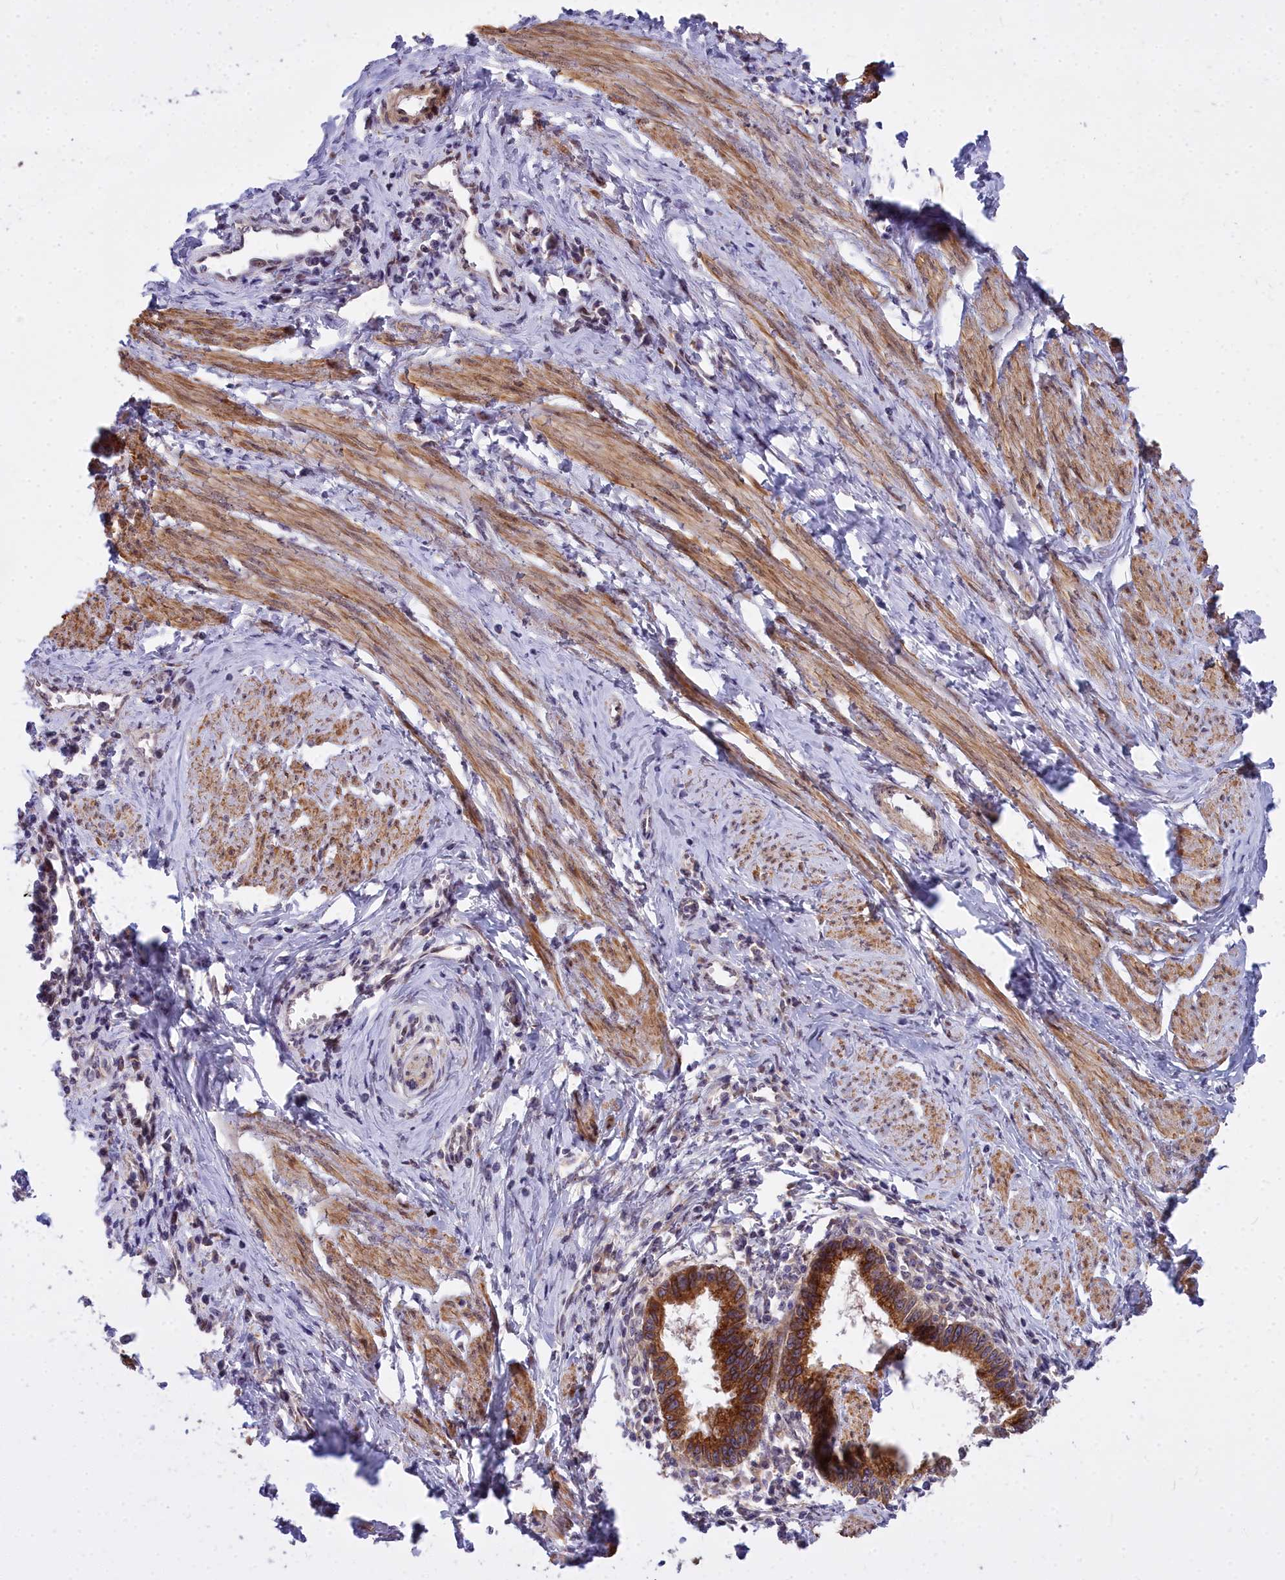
{"staining": {"intensity": "strong", "quantity": ">75%", "location": "cytoplasmic/membranous"}, "tissue": "cervical cancer", "cell_type": "Tumor cells", "image_type": "cancer", "snomed": [{"axis": "morphology", "description": "Adenocarcinoma, NOS"}, {"axis": "topography", "description": "Cervix"}], "caption": "The micrograph shows a brown stain indicating the presence of a protein in the cytoplasmic/membranous of tumor cells in cervical cancer. The protein of interest is stained brown, and the nuclei are stained in blue (DAB (3,3'-diaminobenzidine) IHC with brightfield microscopy, high magnification).", "gene": "ABCB8", "patient": {"sex": "female", "age": 36}}